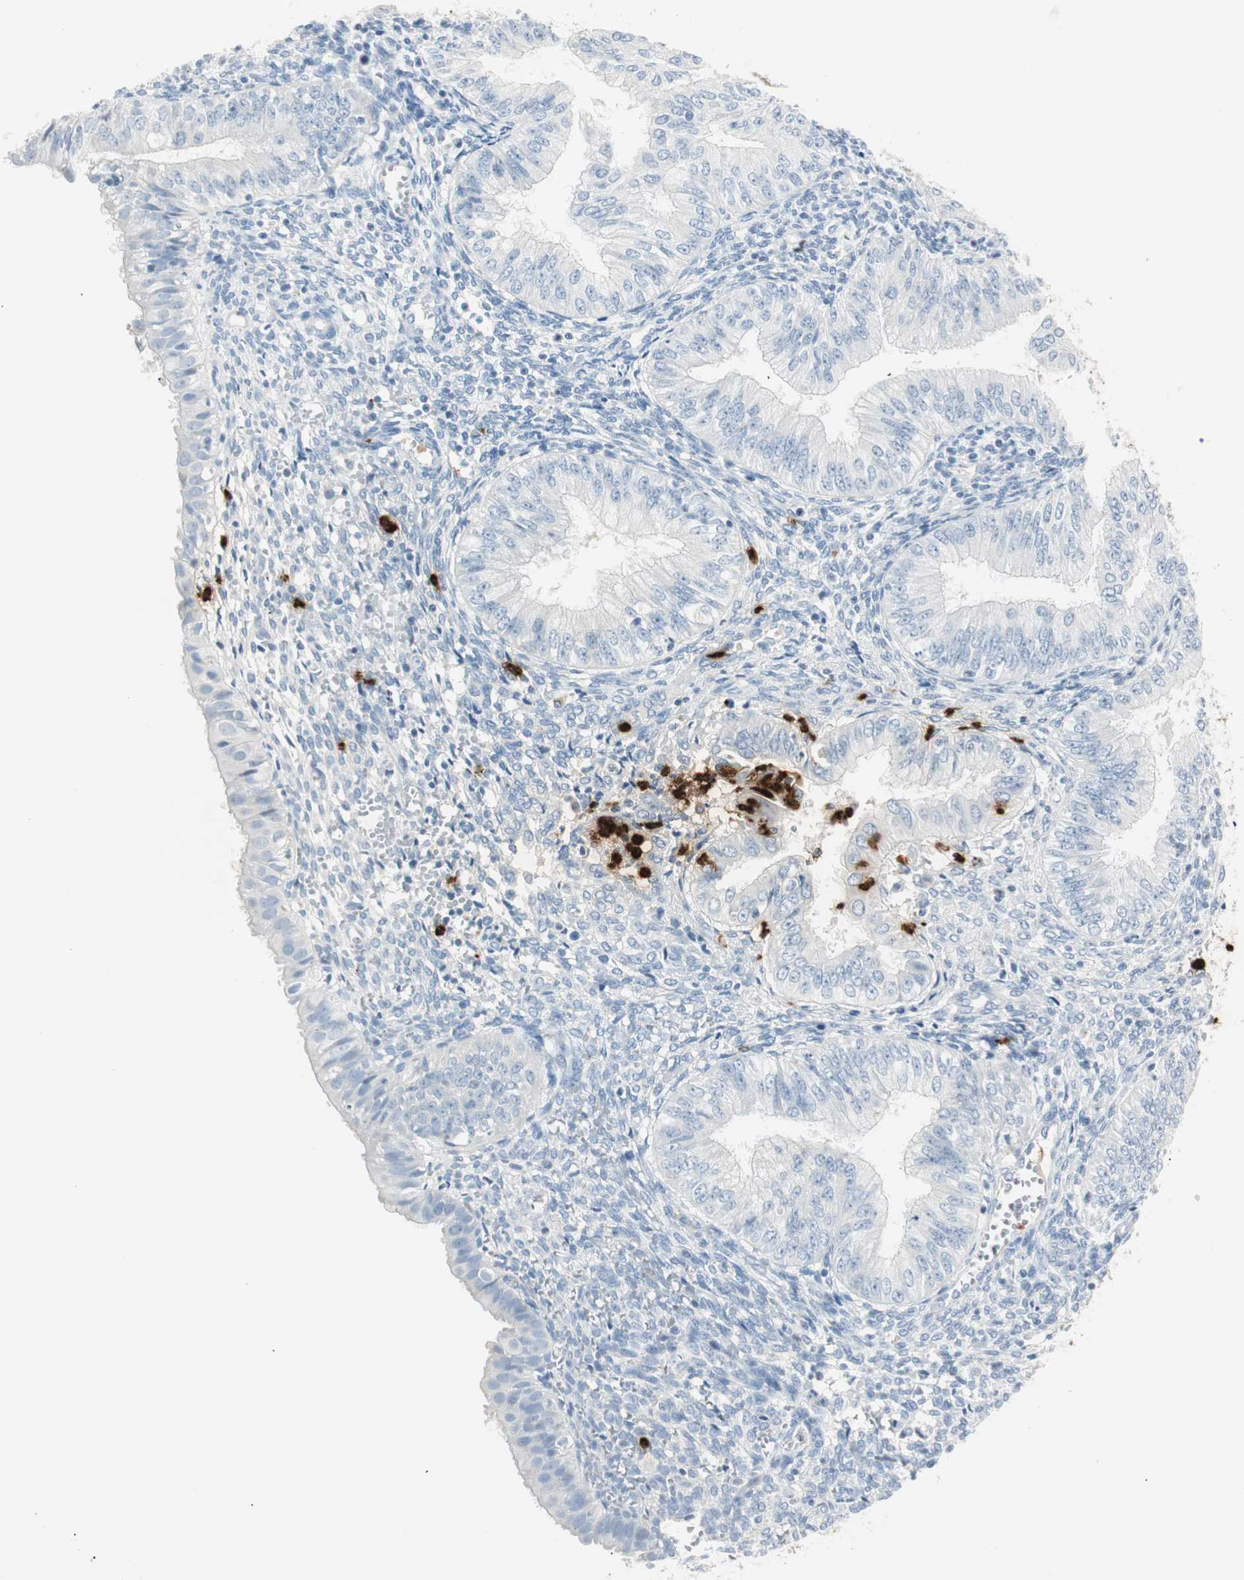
{"staining": {"intensity": "negative", "quantity": "none", "location": "none"}, "tissue": "endometrial cancer", "cell_type": "Tumor cells", "image_type": "cancer", "snomed": [{"axis": "morphology", "description": "Normal tissue, NOS"}, {"axis": "morphology", "description": "Adenocarcinoma, NOS"}, {"axis": "topography", "description": "Endometrium"}], "caption": "Tumor cells show no significant staining in adenocarcinoma (endometrial).", "gene": "PRTN3", "patient": {"sex": "female", "age": 53}}